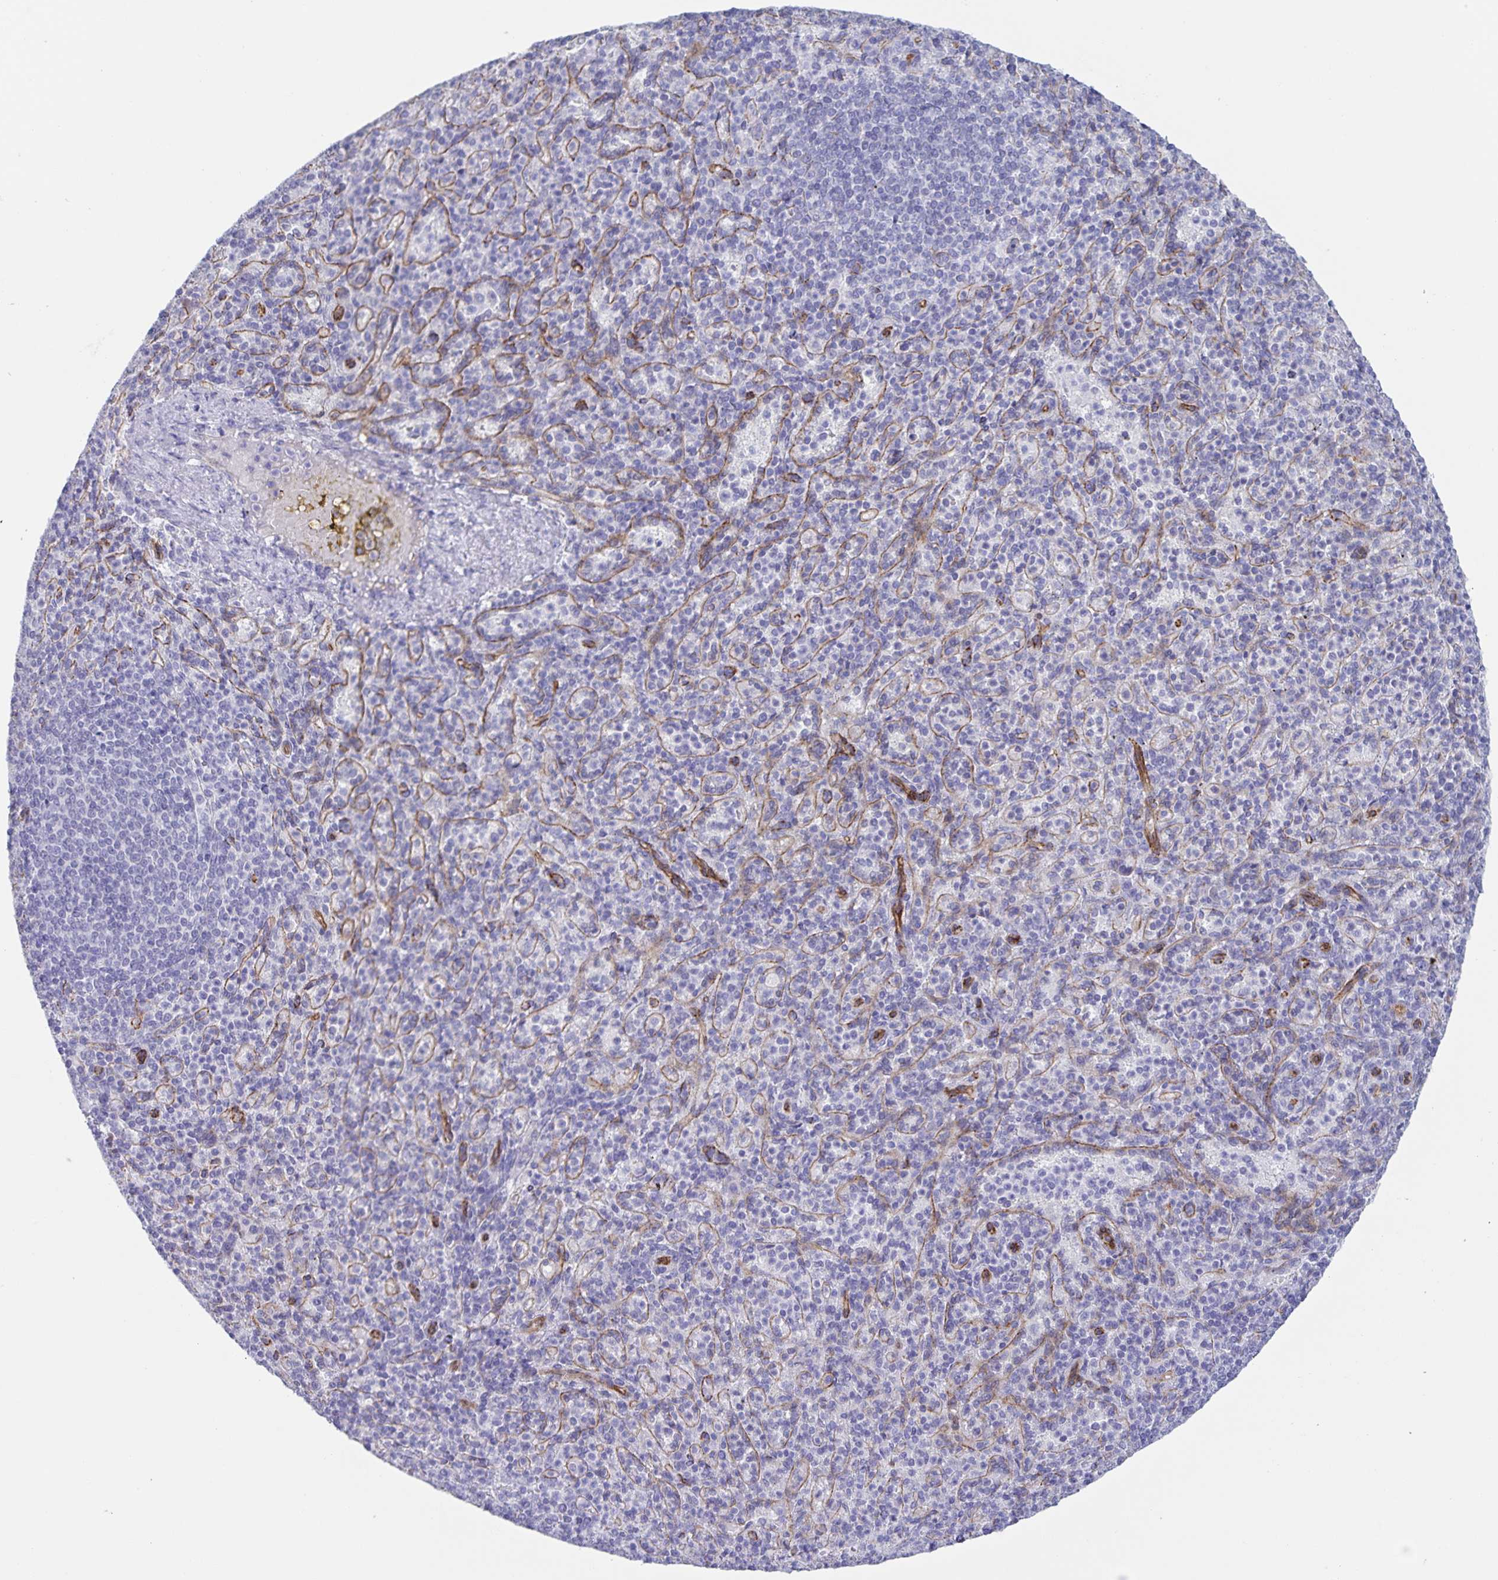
{"staining": {"intensity": "negative", "quantity": "none", "location": "none"}, "tissue": "spleen", "cell_type": "Cells in red pulp", "image_type": "normal", "snomed": [{"axis": "morphology", "description": "Normal tissue, NOS"}, {"axis": "topography", "description": "Spleen"}], "caption": "Spleen stained for a protein using IHC displays no staining cells in red pulp.", "gene": "AQP4", "patient": {"sex": "female", "age": 74}}